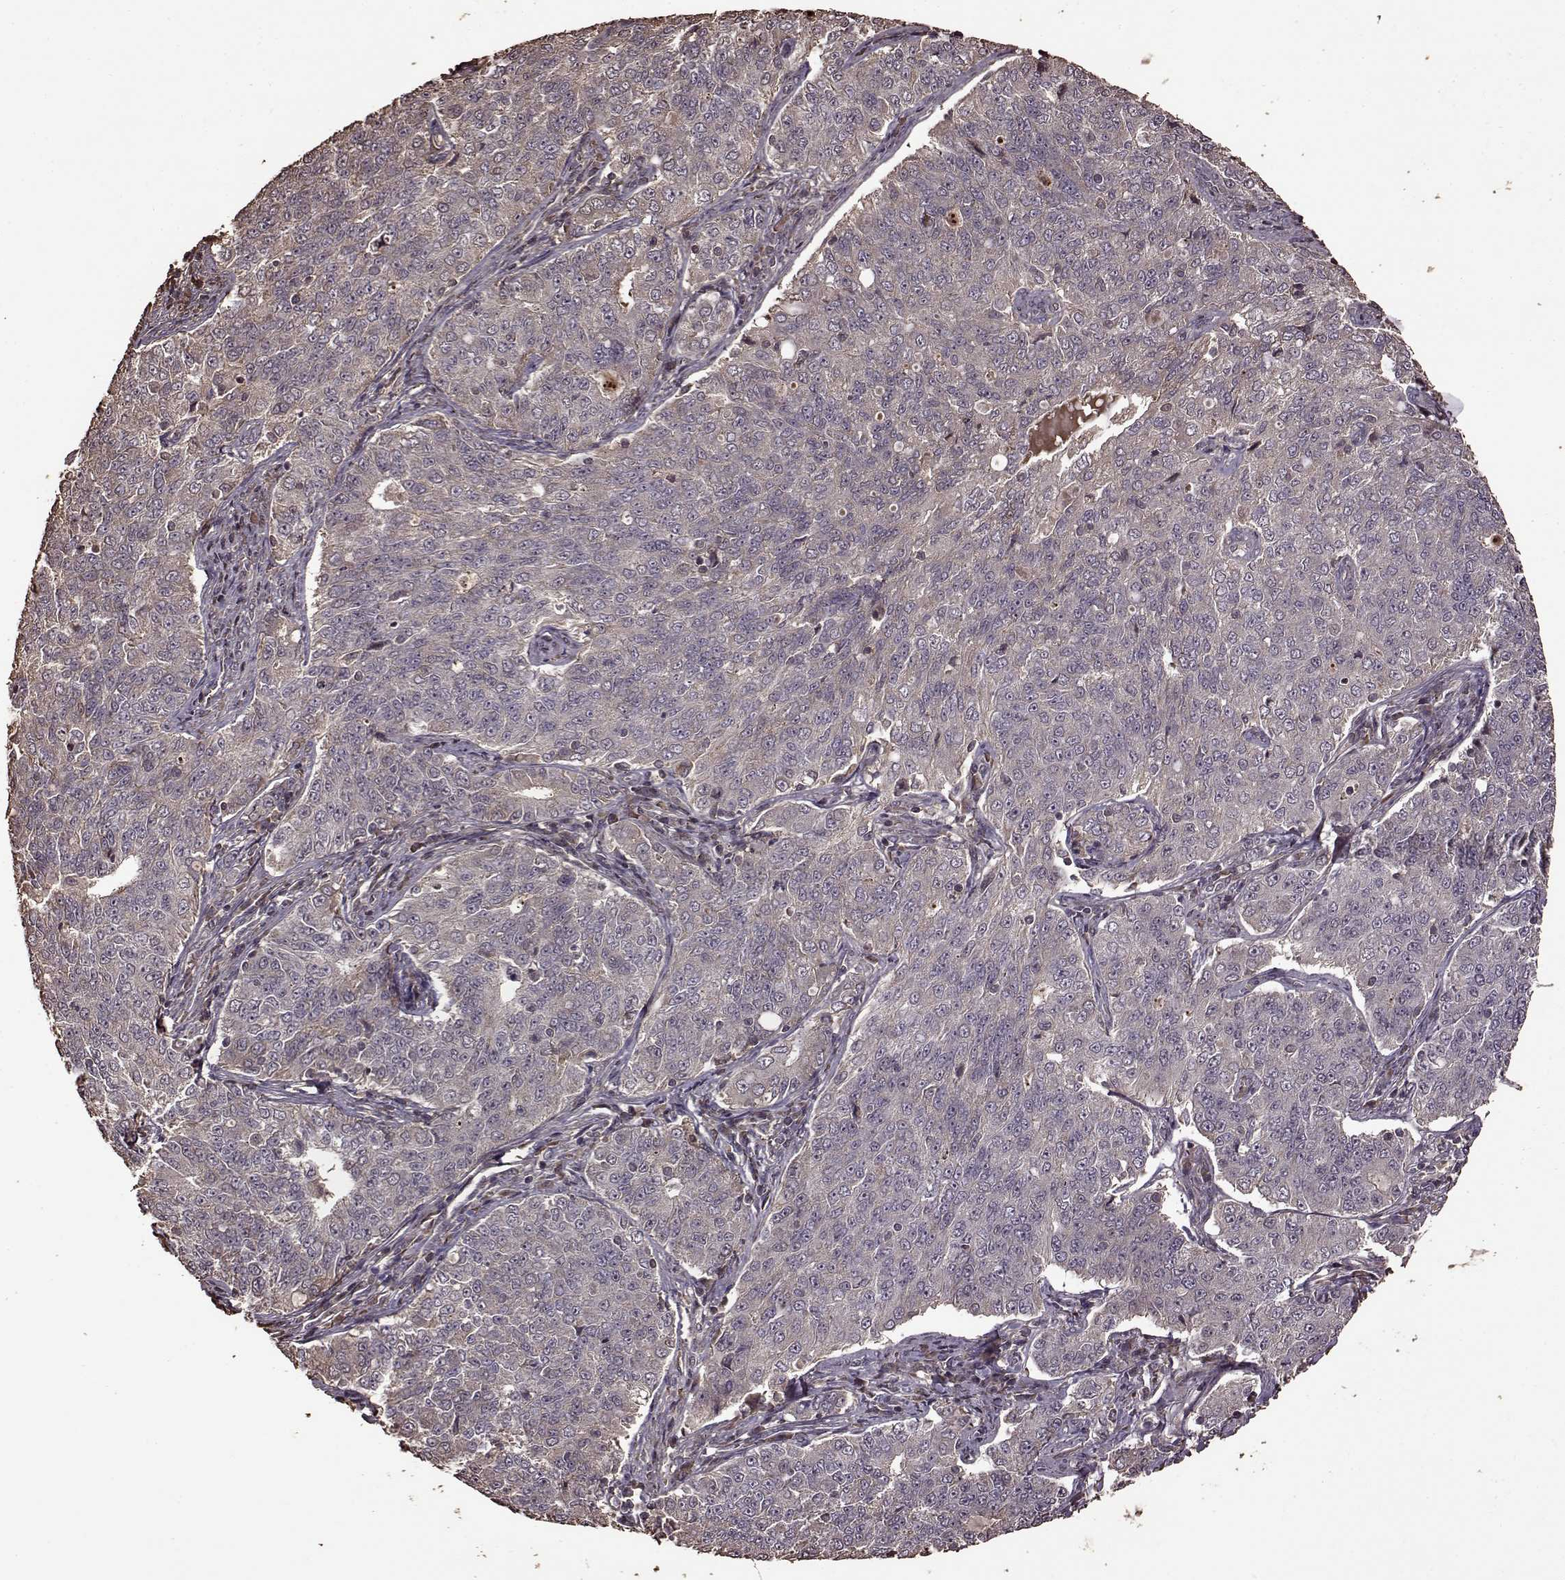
{"staining": {"intensity": "negative", "quantity": "none", "location": "none"}, "tissue": "endometrial cancer", "cell_type": "Tumor cells", "image_type": "cancer", "snomed": [{"axis": "morphology", "description": "Adenocarcinoma, NOS"}, {"axis": "topography", "description": "Endometrium"}], "caption": "Immunohistochemistry (IHC) of endometrial cancer demonstrates no staining in tumor cells.", "gene": "FBXW11", "patient": {"sex": "female", "age": 43}}